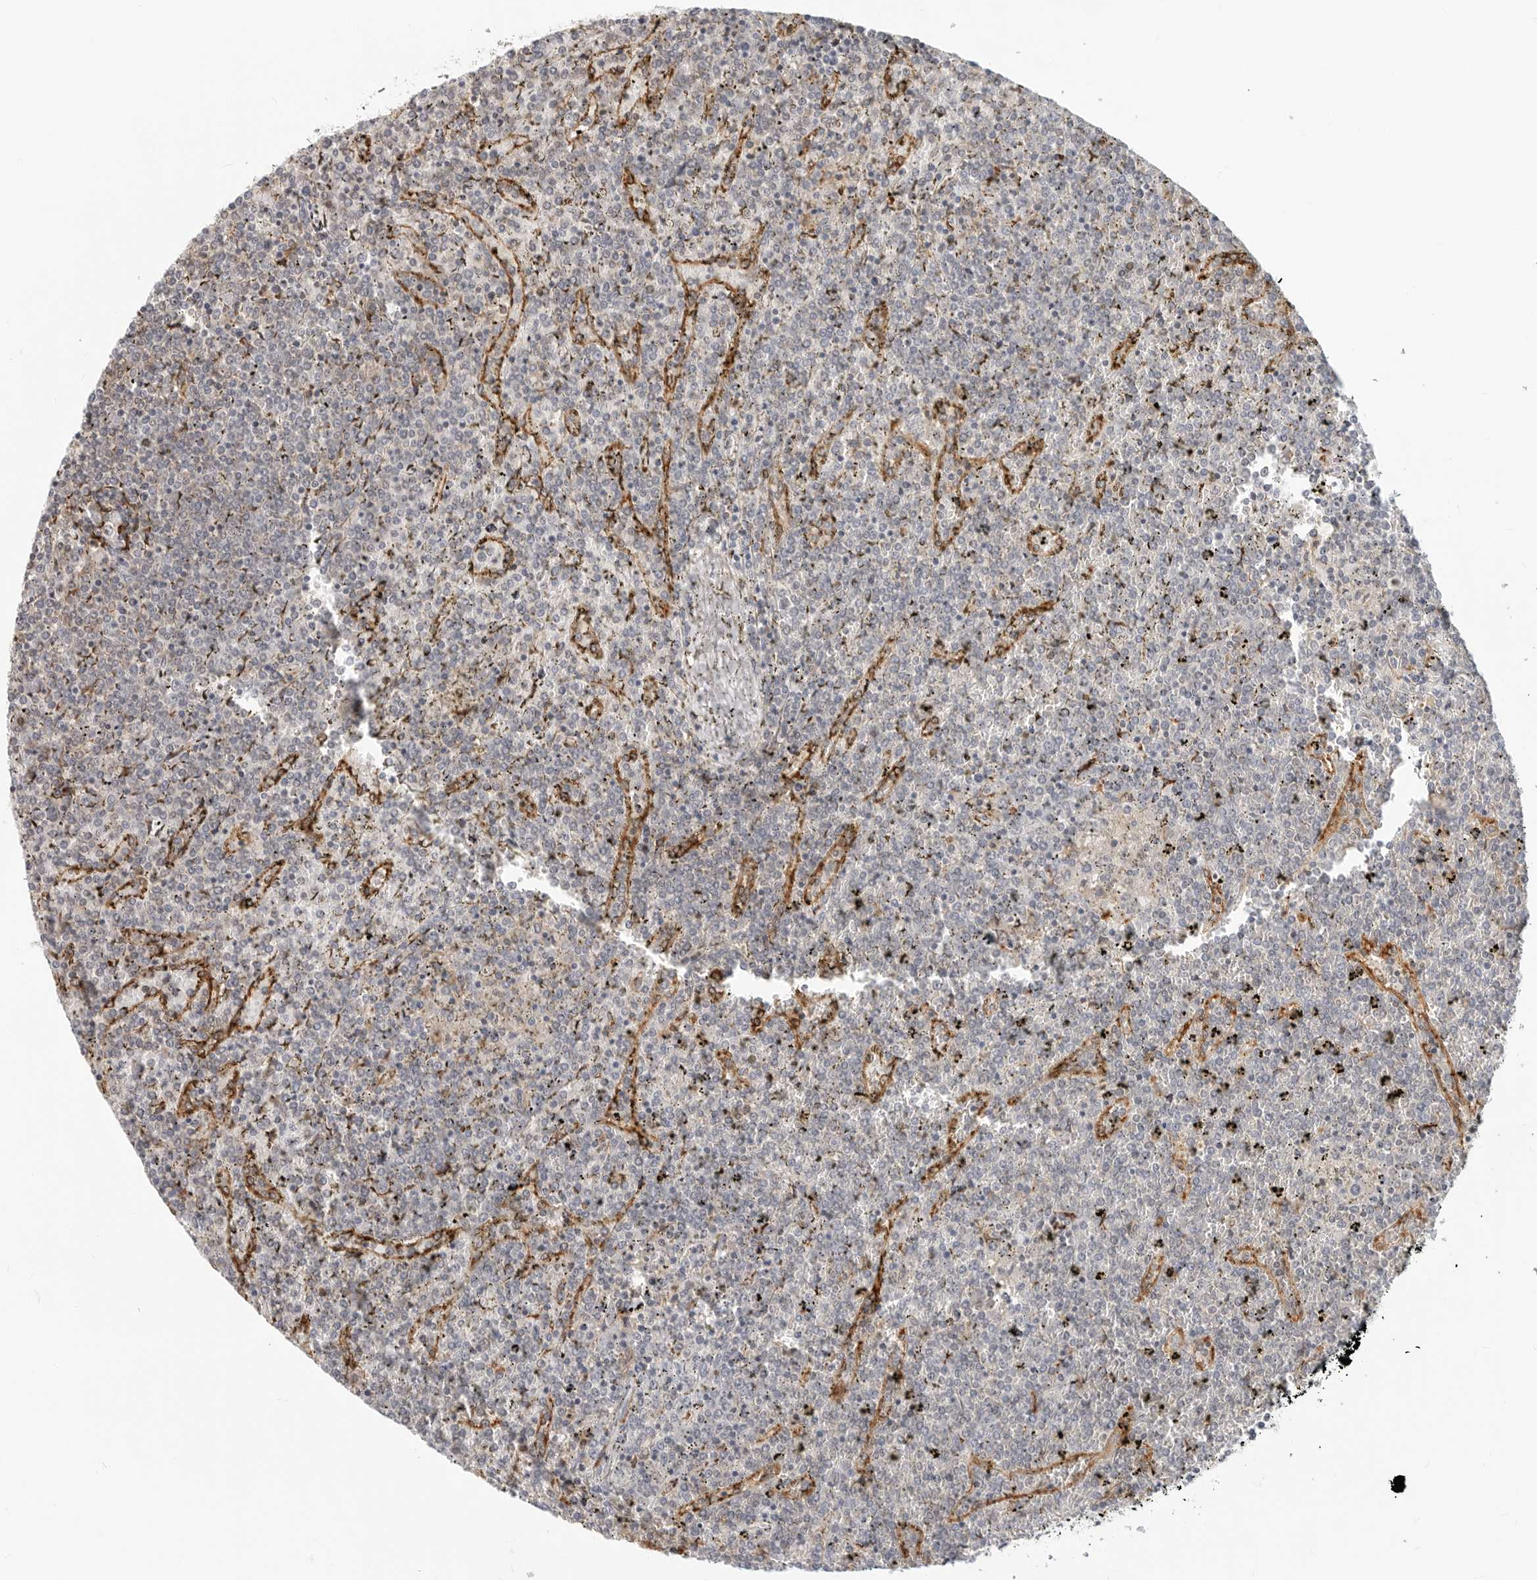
{"staining": {"intensity": "negative", "quantity": "none", "location": "none"}, "tissue": "lymphoma", "cell_type": "Tumor cells", "image_type": "cancer", "snomed": [{"axis": "morphology", "description": "Malignant lymphoma, non-Hodgkin's type, Low grade"}, {"axis": "topography", "description": "Spleen"}], "caption": "Immunohistochemical staining of human lymphoma exhibits no significant staining in tumor cells.", "gene": "C1QTNF1", "patient": {"sex": "female", "age": 19}}